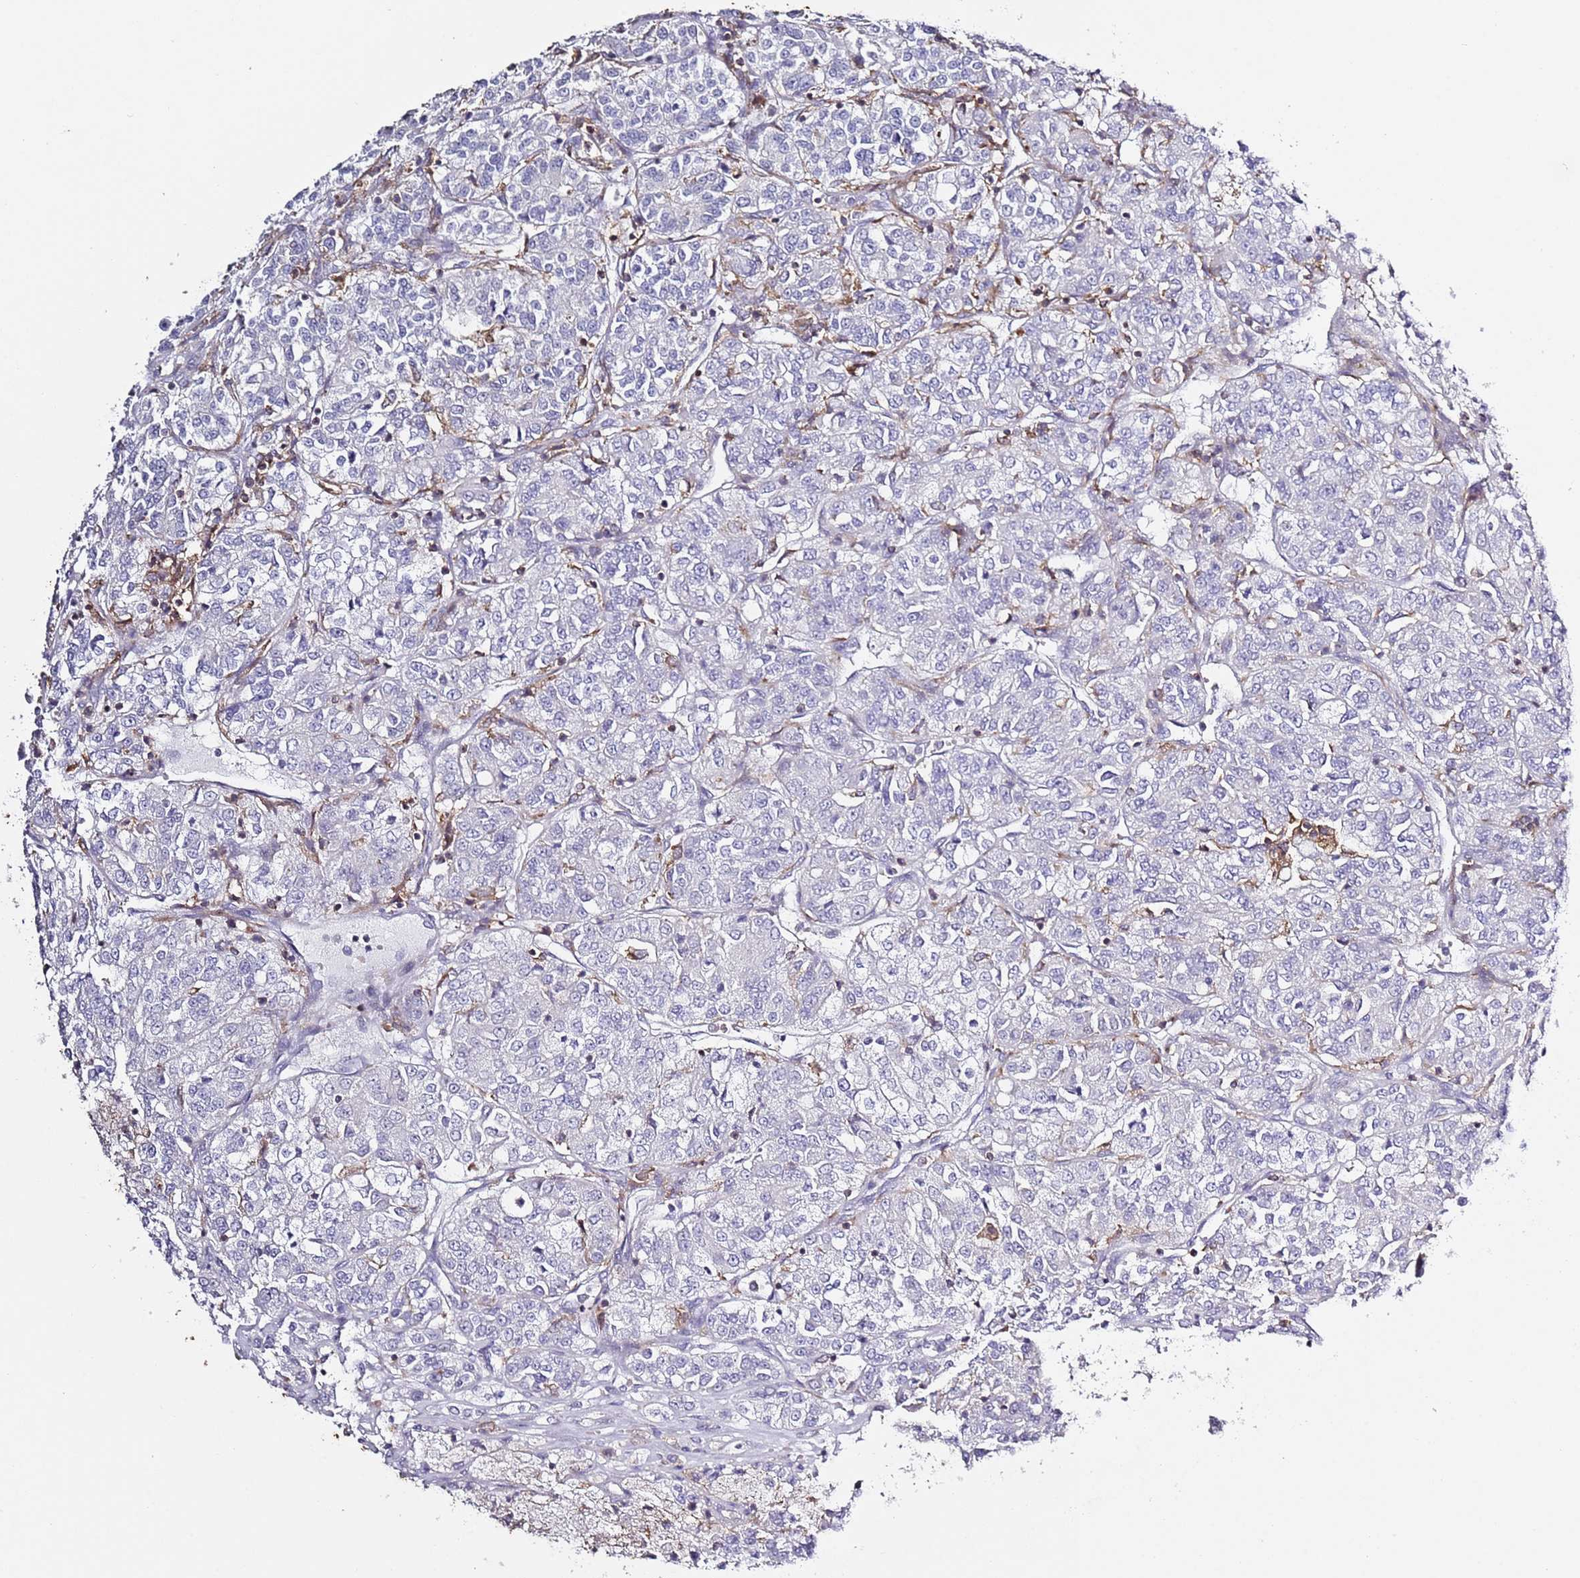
{"staining": {"intensity": "negative", "quantity": "none", "location": "none"}, "tissue": "renal cancer", "cell_type": "Tumor cells", "image_type": "cancer", "snomed": [{"axis": "morphology", "description": "Adenocarcinoma, NOS"}, {"axis": "topography", "description": "Kidney"}], "caption": "High power microscopy micrograph of an immunohistochemistry micrograph of renal cancer (adenocarcinoma), revealing no significant staining in tumor cells.", "gene": "LPXN", "patient": {"sex": "female", "age": 63}}